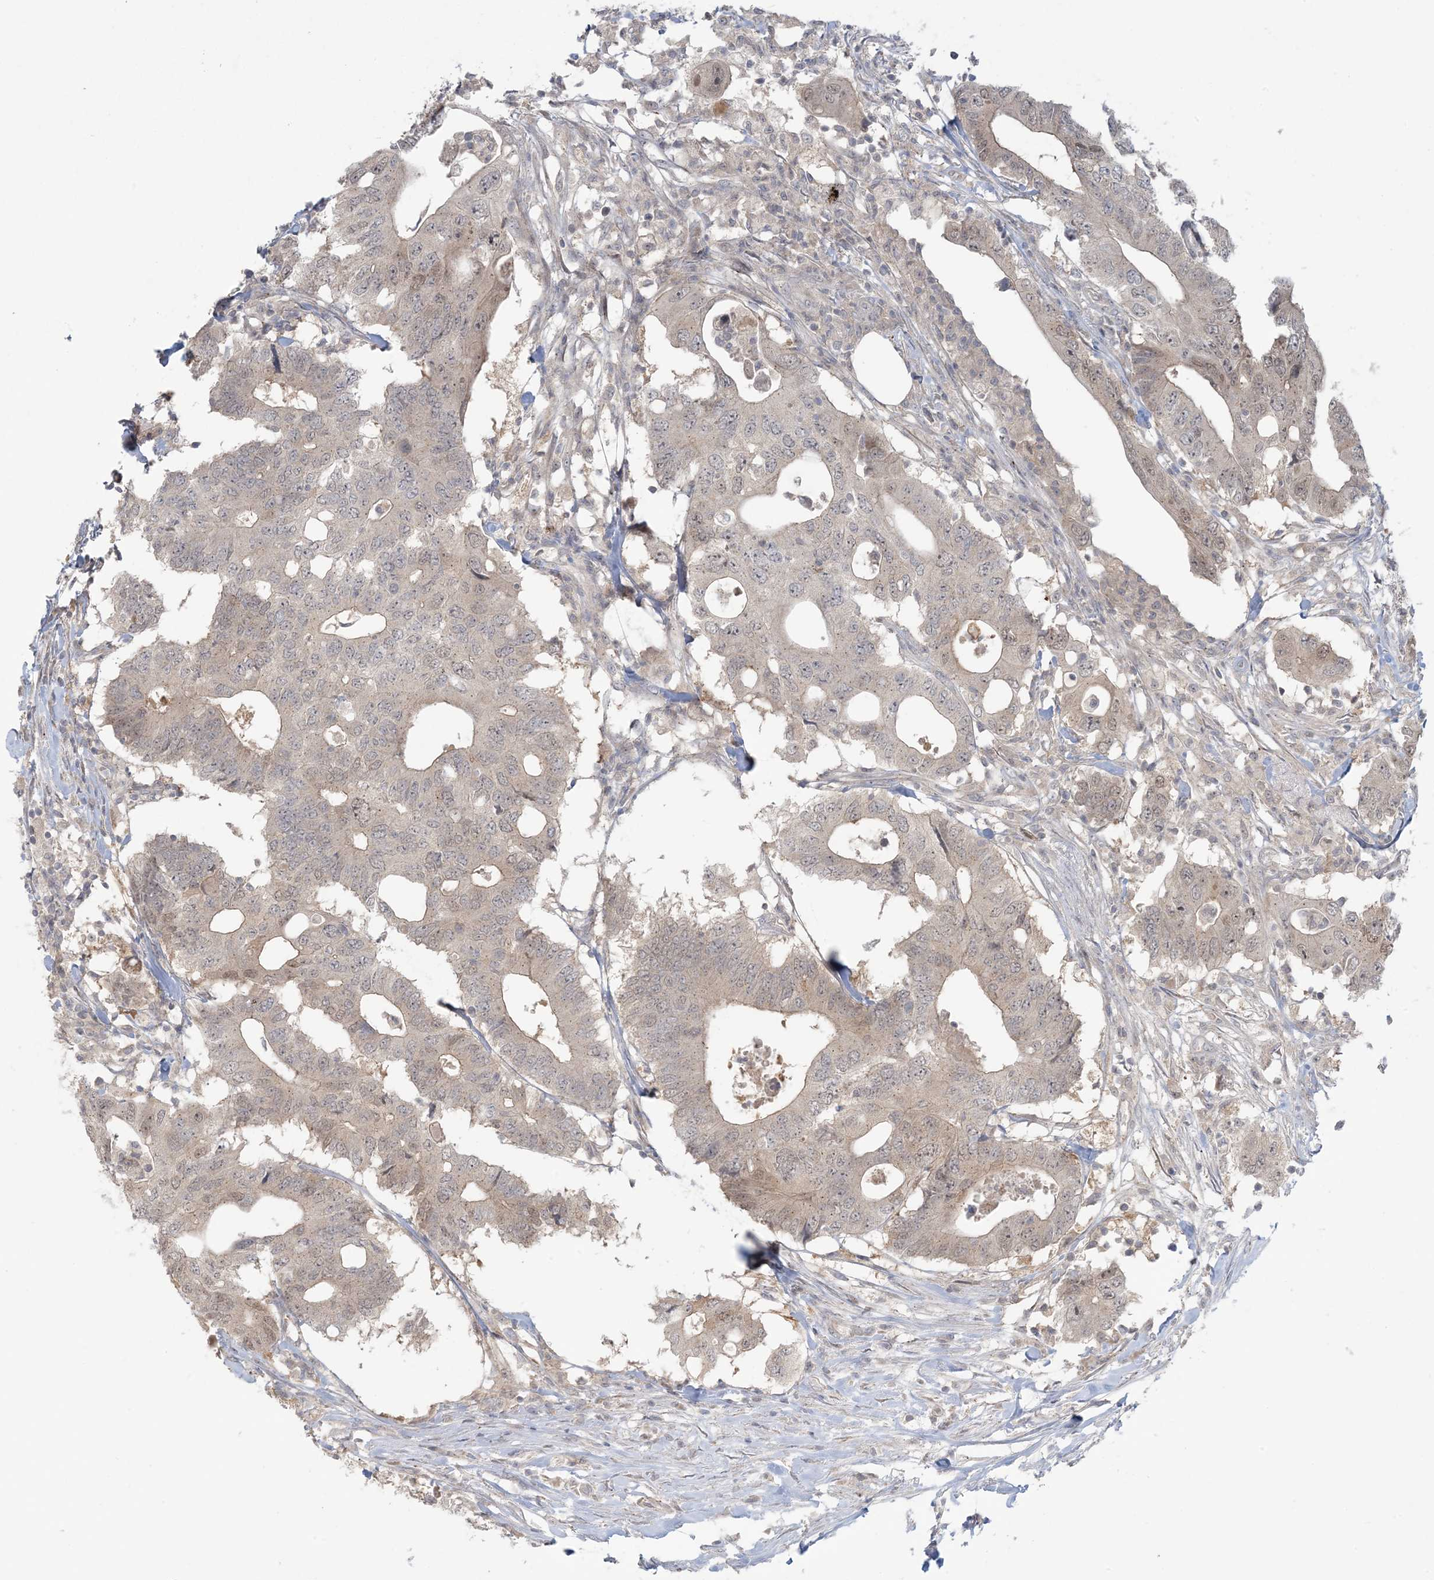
{"staining": {"intensity": "weak", "quantity": "<25%", "location": "cytoplasmic/membranous,nuclear"}, "tissue": "colorectal cancer", "cell_type": "Tumor cells", "image_type": "cancer", "snomed": [{"axis": "morphology", "description": "Adenocarcinoma, NOS"}, {"axis": "topography", "description": "Colon"}], "caption": "Colorectal cancer (adenocarcinoma) was stained to show a protein in brown. There is no significant positivity in tumor cells.", "gene": "NRBP2", "patient": {"sex": "male", "age": 71}}